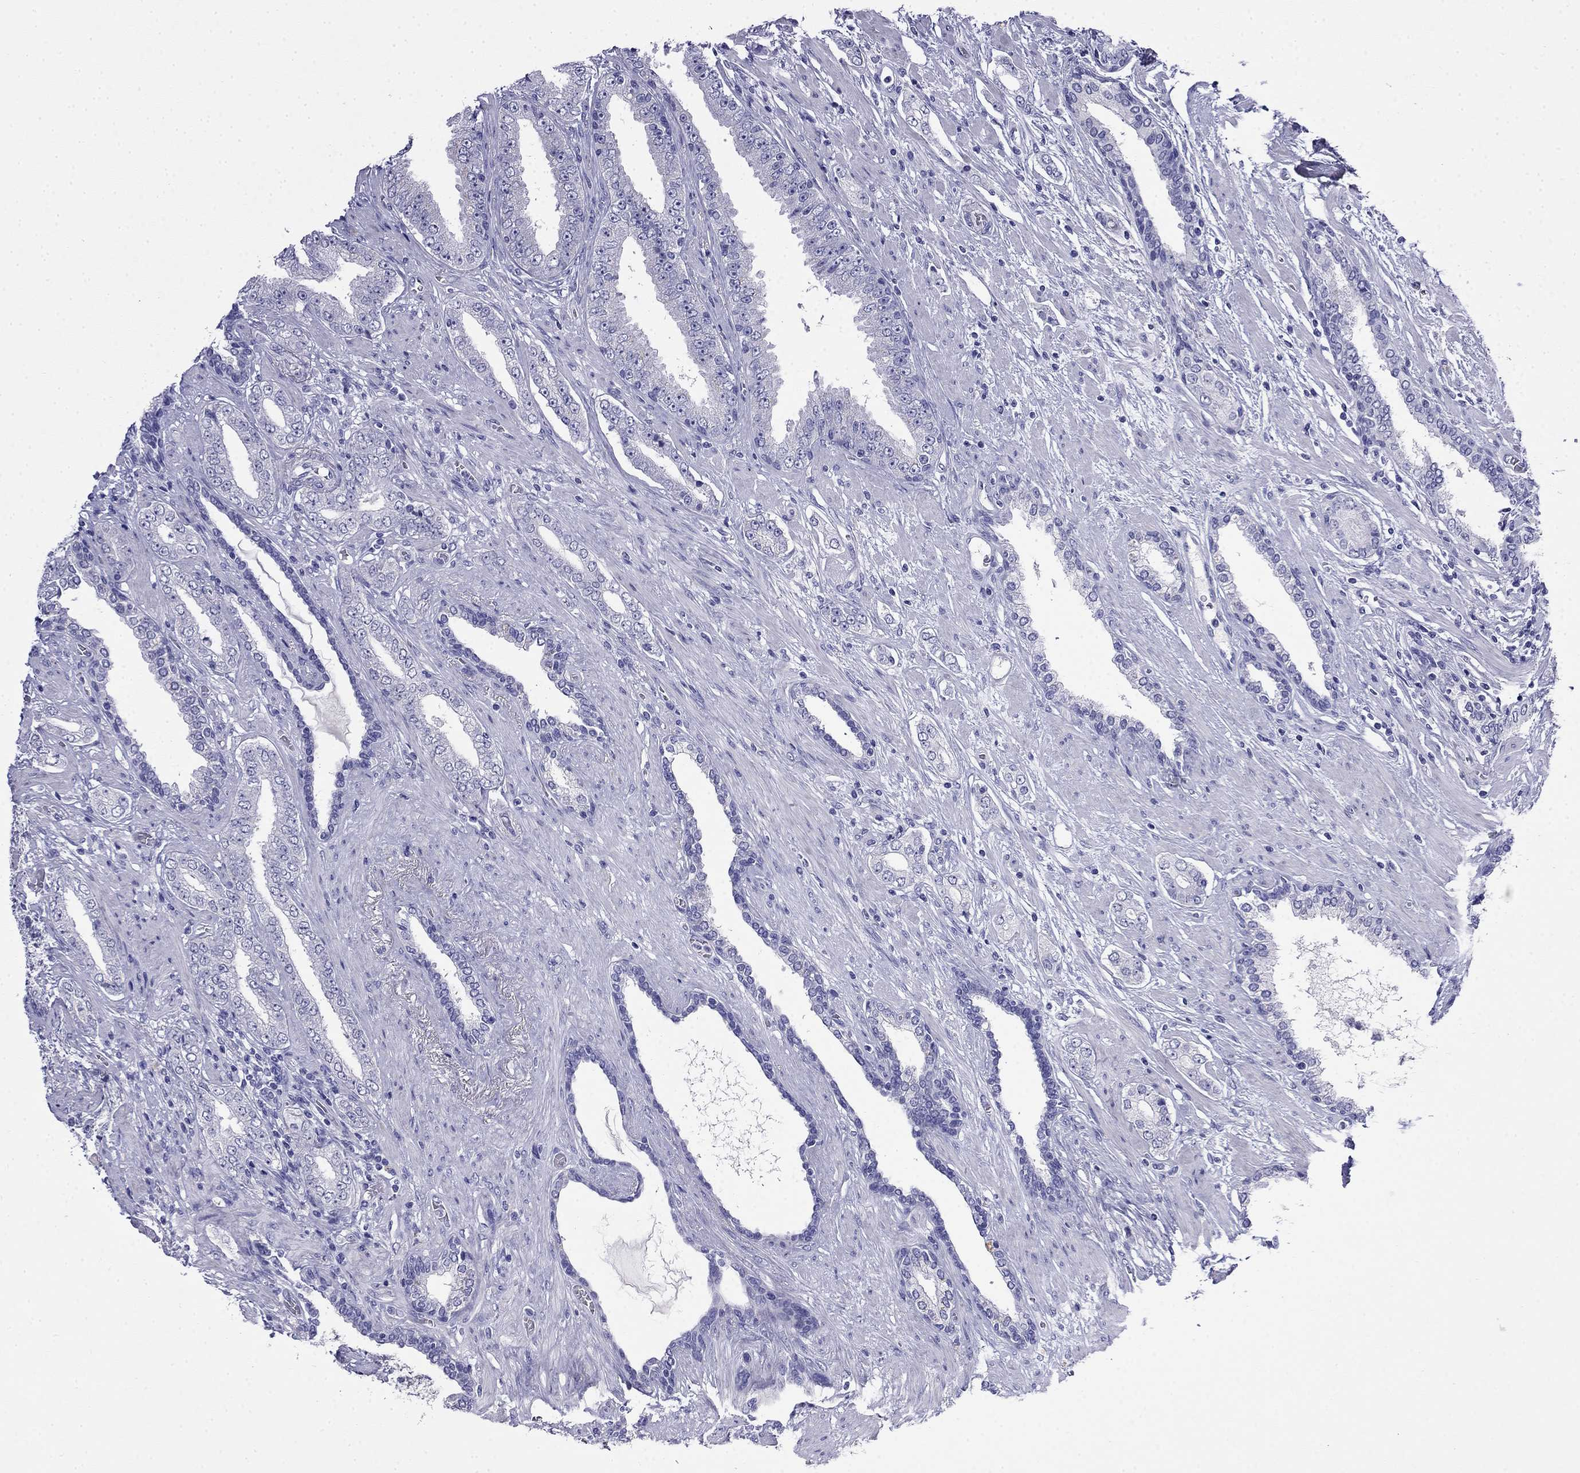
{"staining": {"intensity": "negative", "quantity": "none", "location": "none"}, "tissue": "prostate cancer", "cell_type": "Tumor cells", "image_type": "cancer", "snomed": [{"axis": "morphology", "description": "Adenocarcinoma, Low grade"}, {"axis": "topography", "description": "Prostate and seminal vesicle, NOS"}], "caption": "Histopathology image shows no significant protein staining in tumor cells of prostate low-grade adenocarcinoma.", "gene": "MYO15A", "patient": {"sex": "male", "age": 61}}